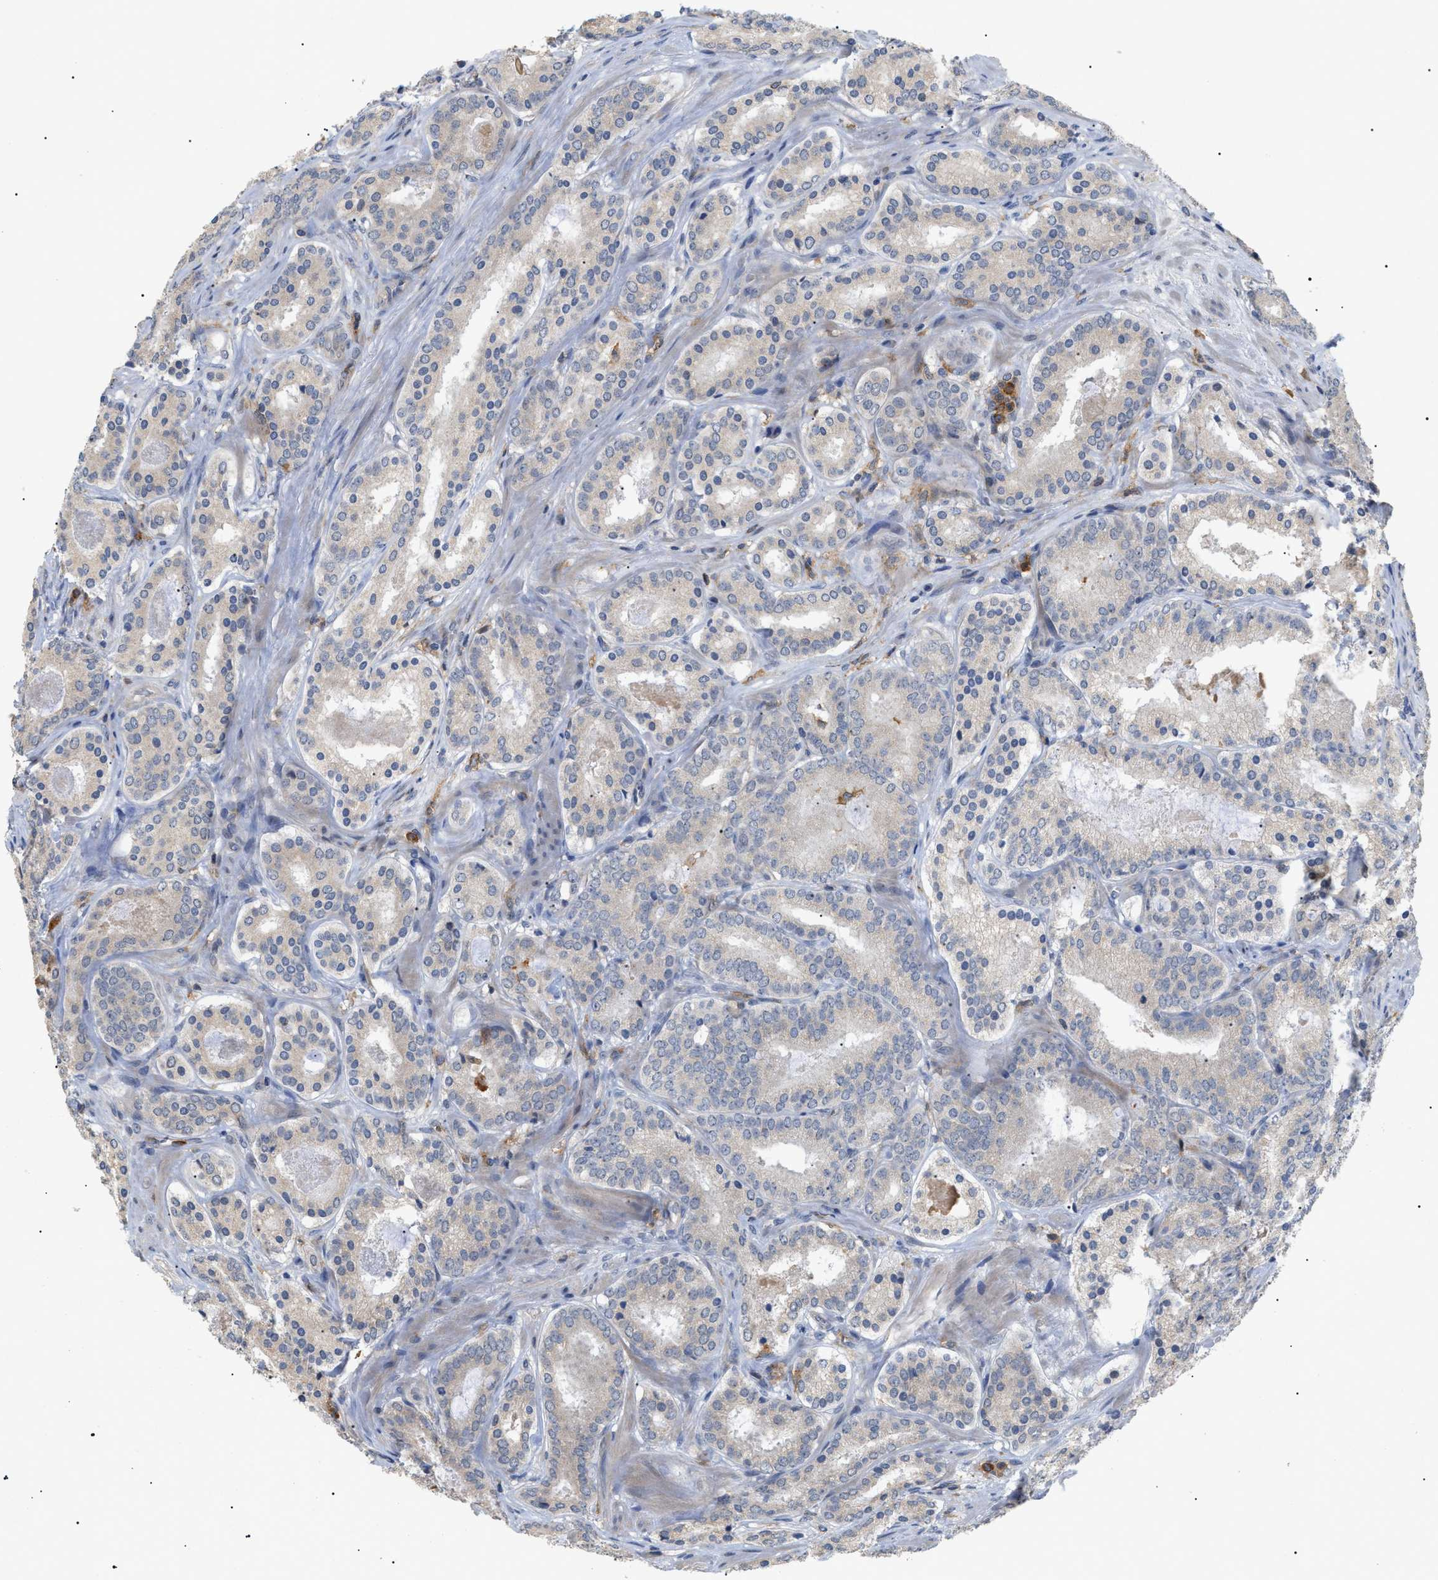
{"staining": {"intensity": "weak", "quantity": "<25%", "location": "cytoplasmic/membranous"}, "tissue": "prostate cancer", "cell_type": "Tumor cells", "image_type": "cancer", "snomed": [{"axis": "morphology", "description": "Adenocarcinoma, Low grade"}, {"axis": "topography", "description": "Prostate"}], "caption": "High power microscopy photomicrograph of an immunohistochemistry (IHC) histopathology image of prostate cancer (adenocarcinoma (low-grade)), revealing no significant staining in tumor cells.", "gene": "CD300A", "patient": {"sex": "male", "age": 69}}